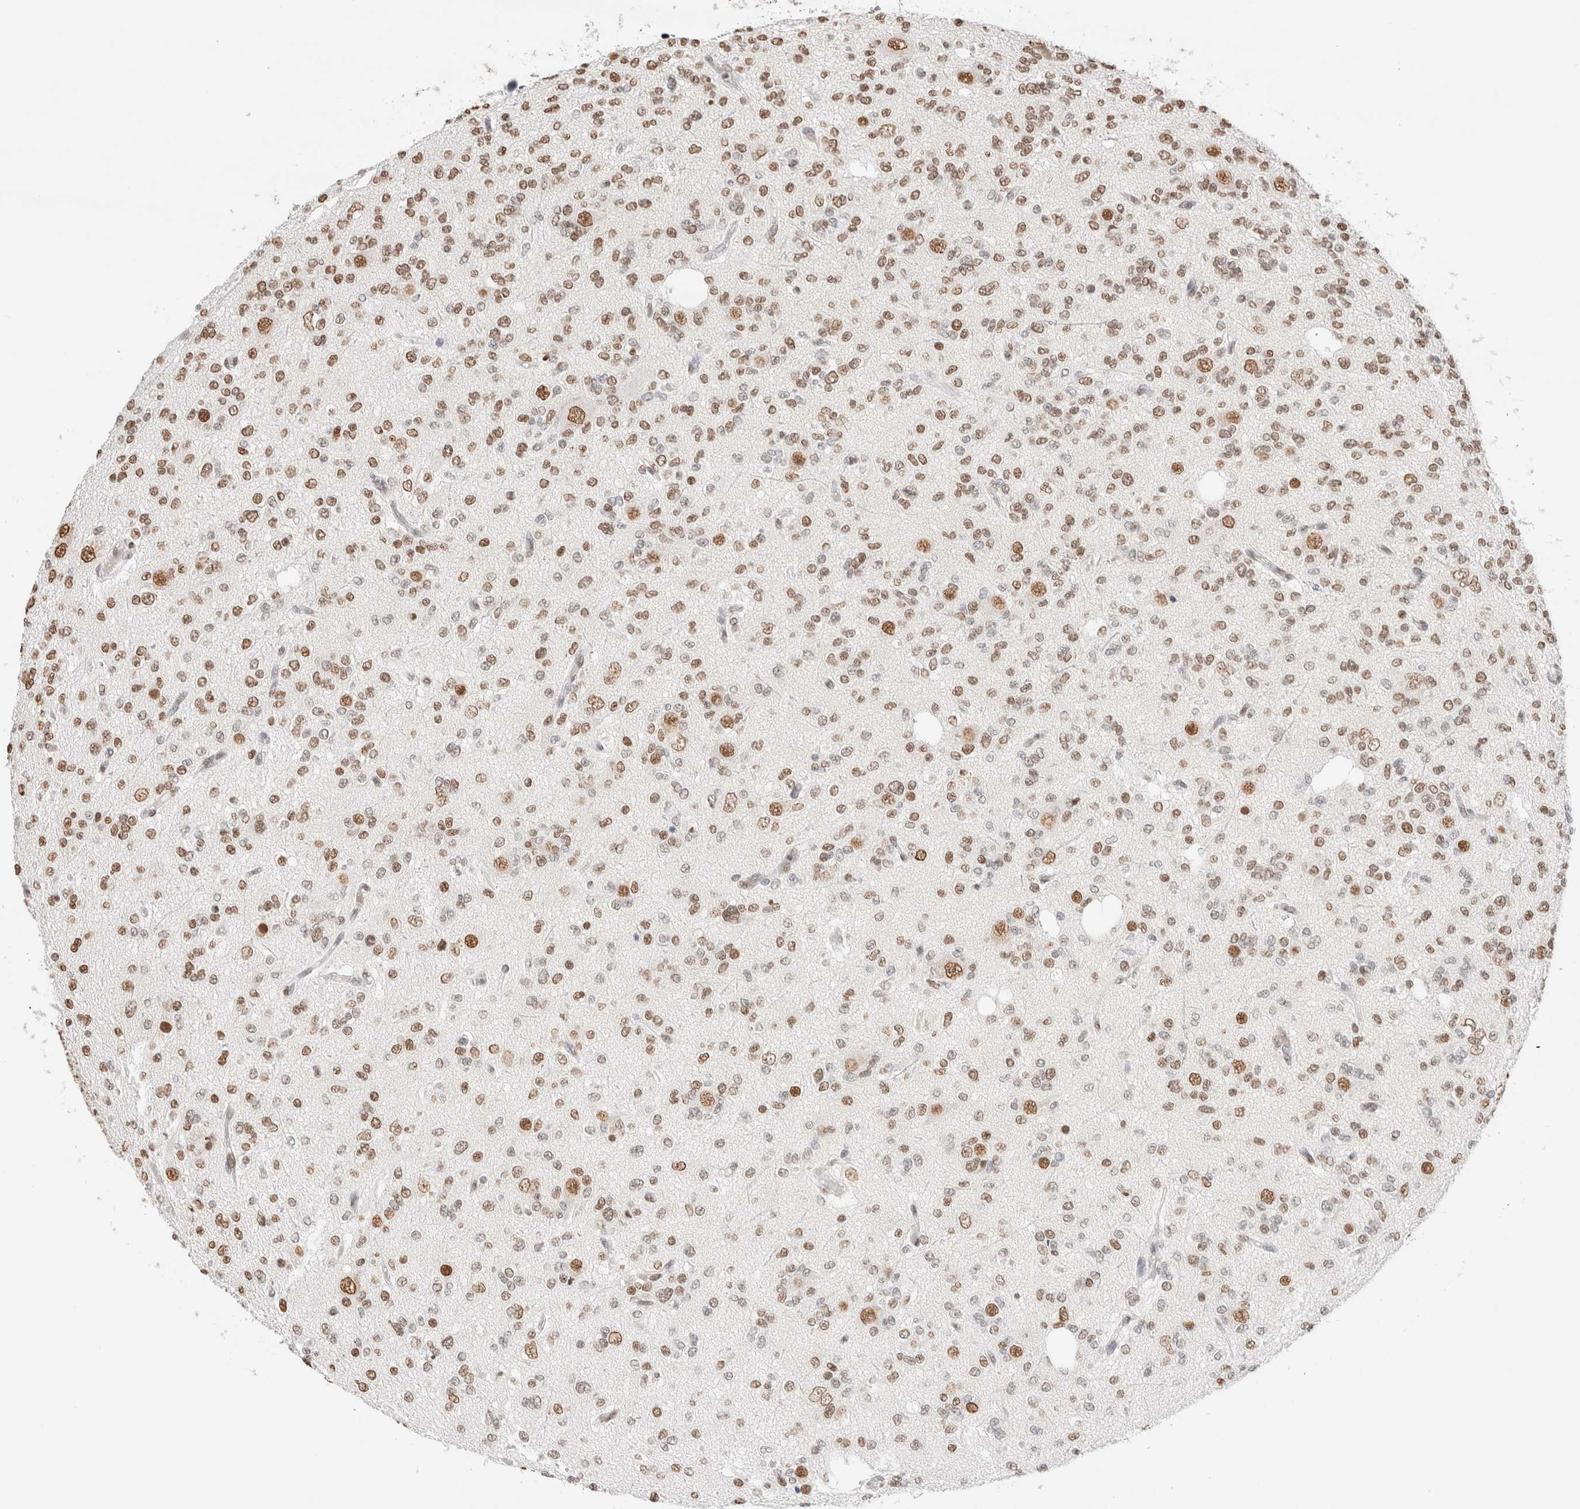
{"staining": {"intensity": "moderate", "quantity": ">75%", "location": "nuclear"}, "tissue": "glioma", "cell_type": "Tumor cells", "image_type": "cancer", "snomed": [{"axis": "morphology", "description": "Glioma, malignant, Low grade"}, {"axis": "topography", "description": "Brain"}], "caption": "Glioma stained with a protein marker exhibits moderate staining in tumor cells.", "gene": "SUPT3H", "patient": {"sex": "male", "age": 38}}